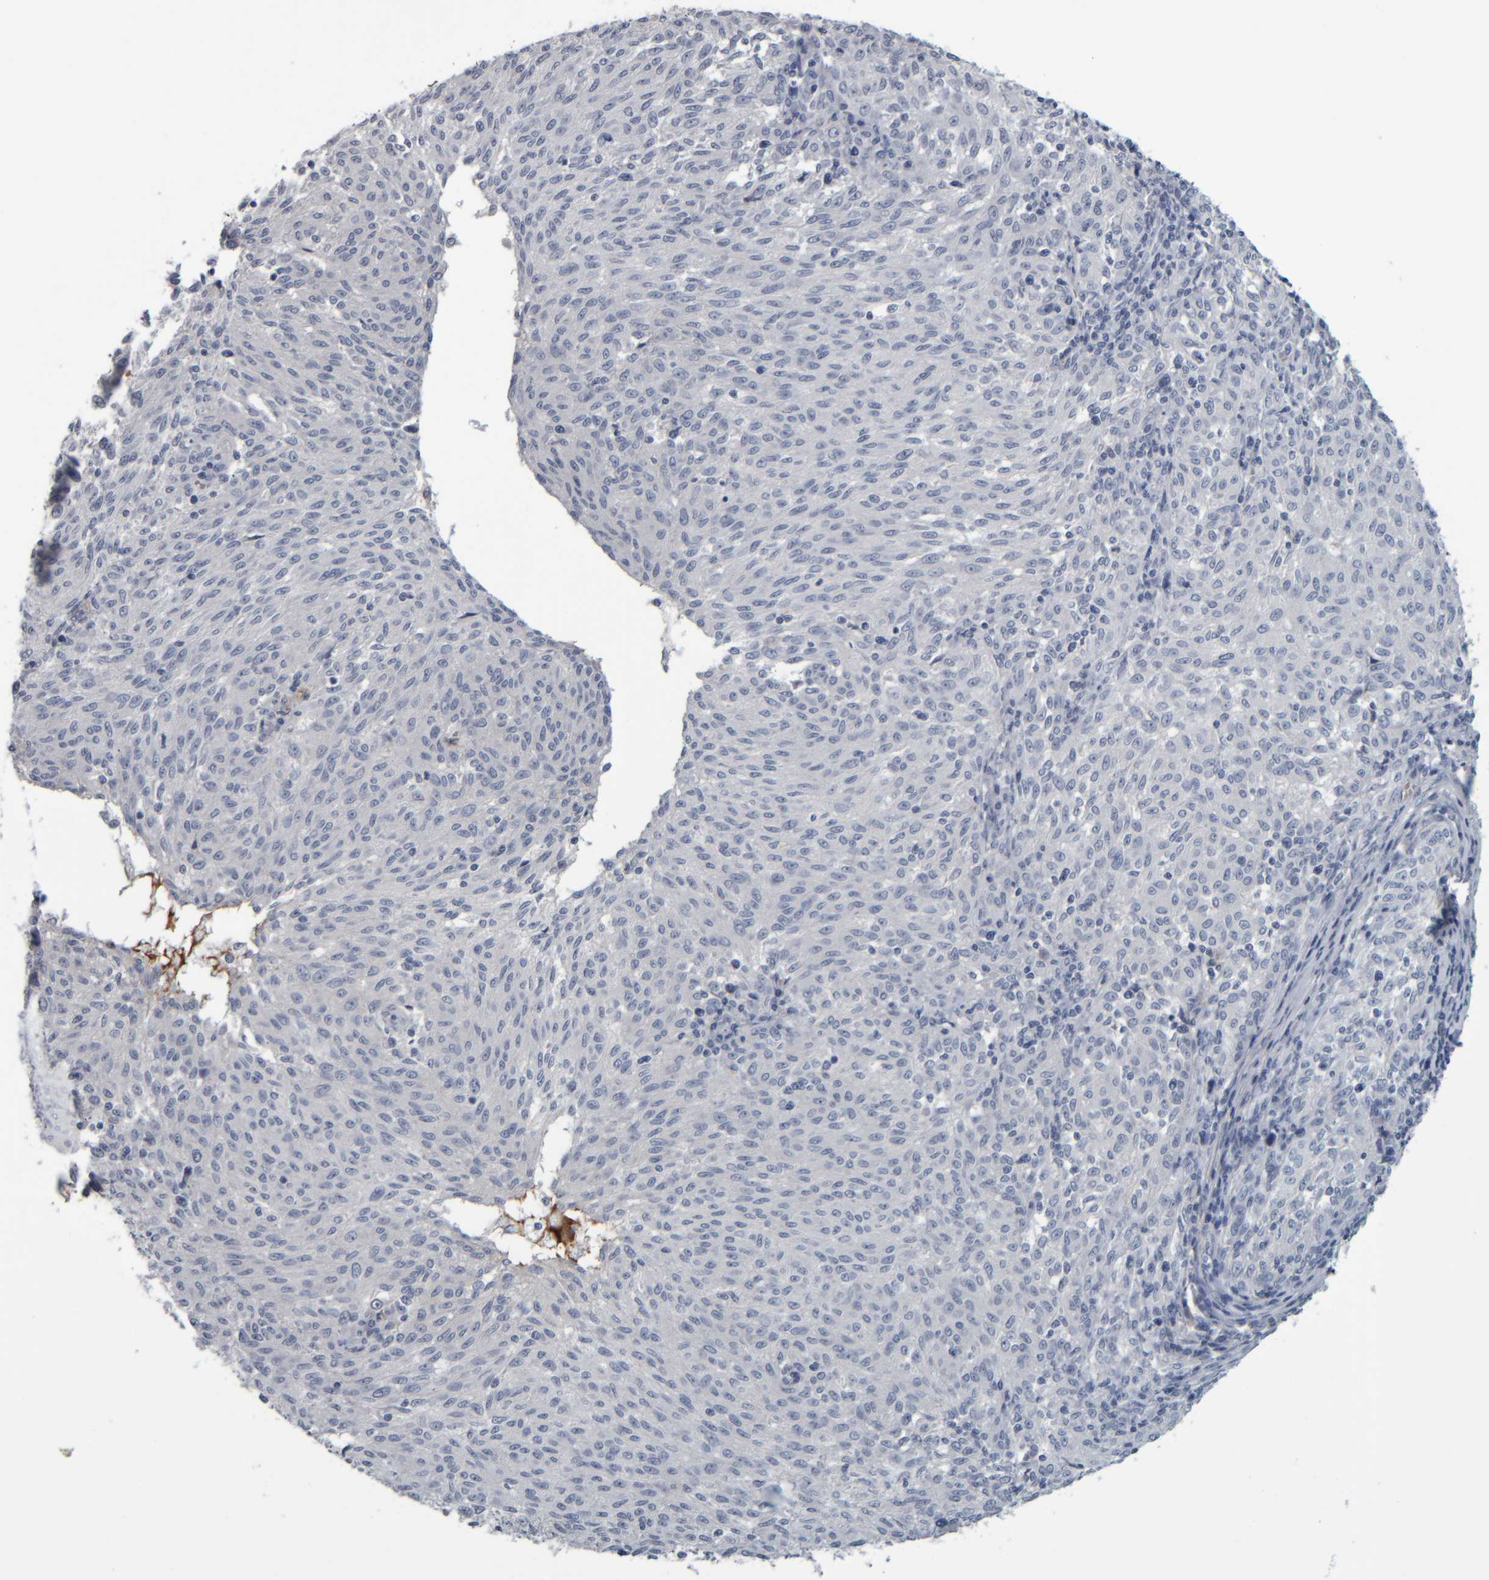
{"staining": {"intensity": "negative", "quantity": "none", "location": "none"}, "tissue": "melanoma", "cell_type": "Tumor cells", "image_type": "cancer", "snomed": [{"axis": "morphology", "description": "Malignant melanoma, NOS"}, {"axis": "topography", "description": "Skin"}], "caption": "Tumor cells are negative for brown protein staining in malignant melanoma. (Brightfield microscopy of DAB immunohistochemistry (IHC) at high magnification).", "gene": "CAVIN4", "patient": {"sex": "female", "age": 72}}